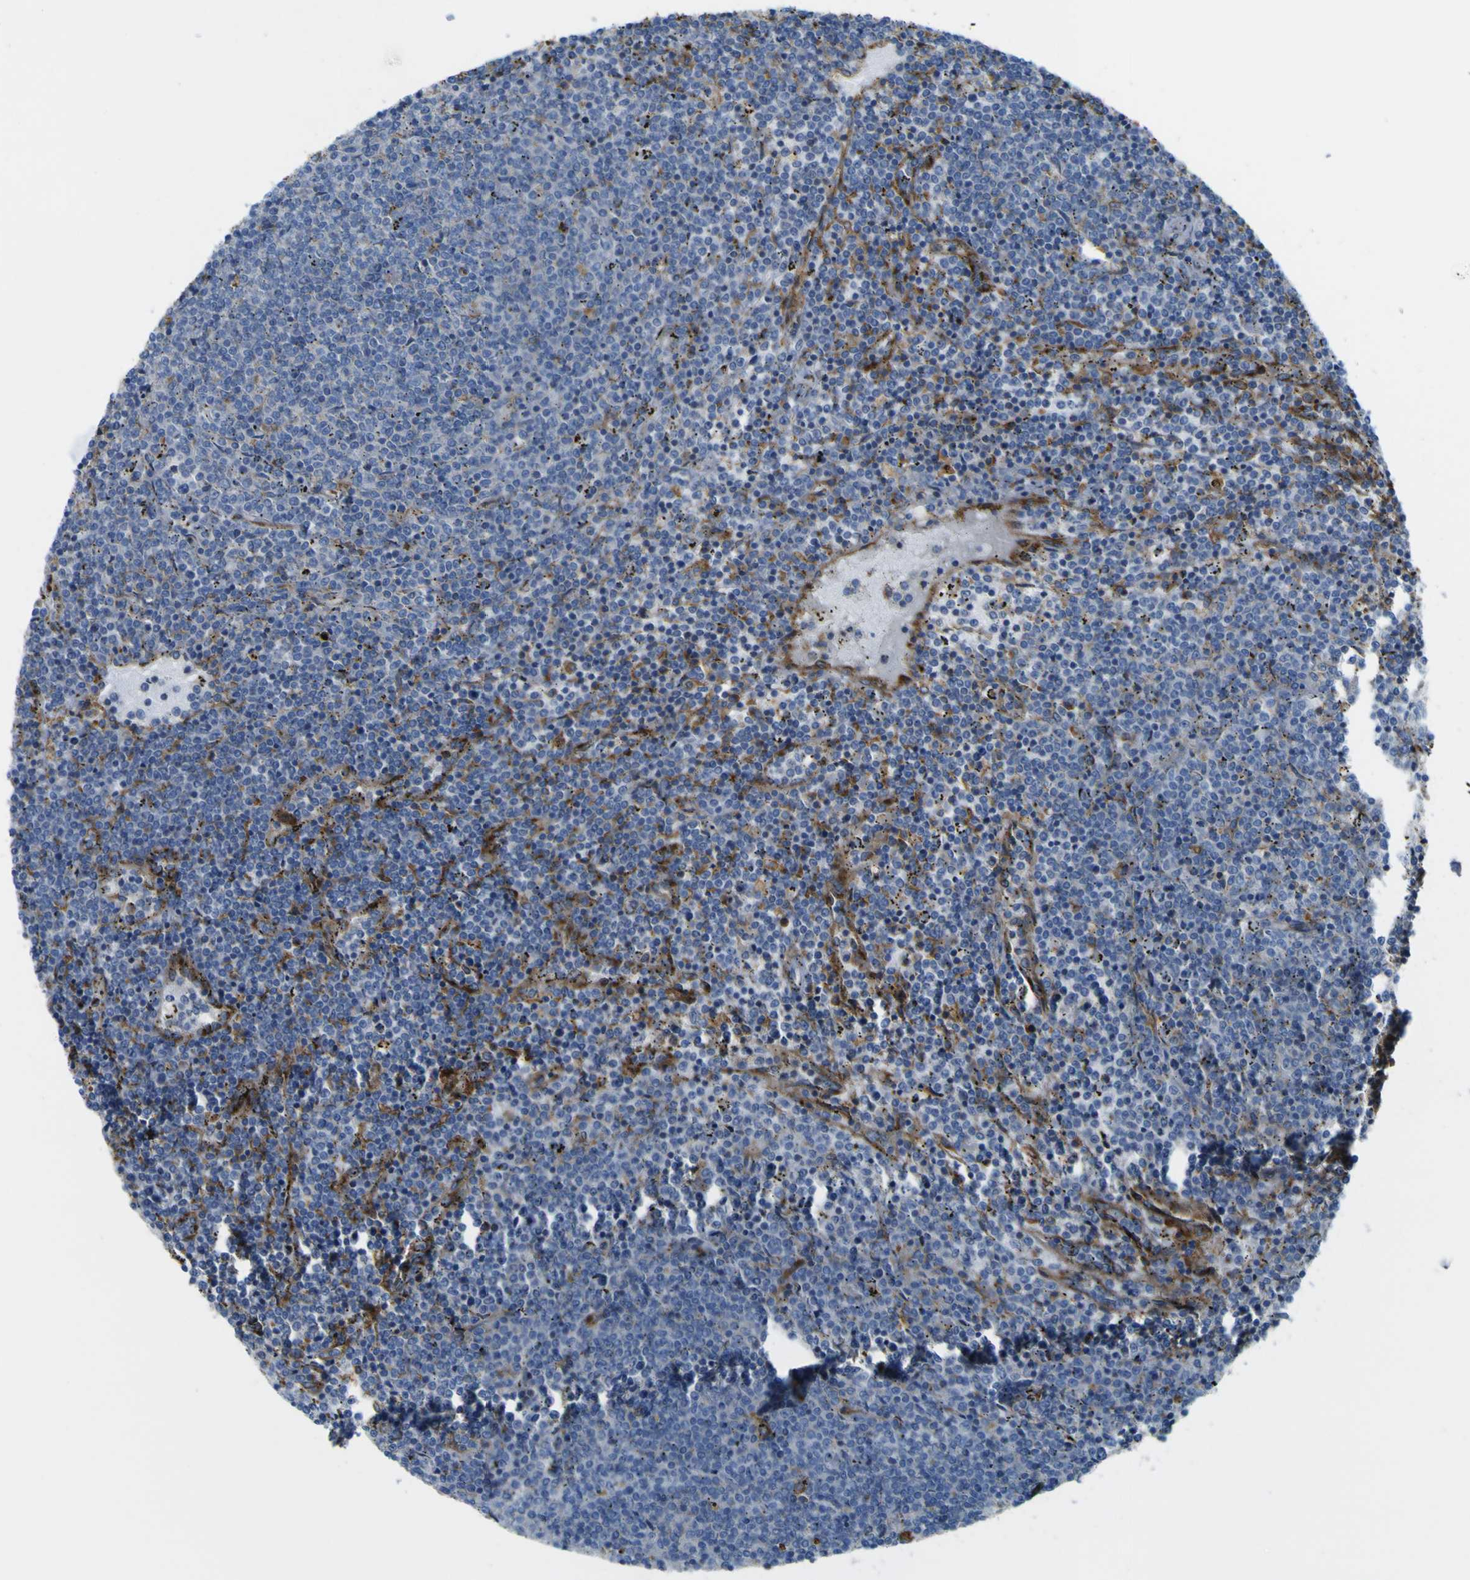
{"staining": {"intensity": "negative", "quantity": "none", "location": "none"}, "tissue": "lymphoma", "cell_type": "Tumor cells", "image_type": "cancer", "snomed": [{"axis": "morphology", "description": "Malignant lymphoma, non-Hodgkin's type, Low grade"}, {"axis": "topography", "description": "Spleen"}], "caption": "Immunohistochemical staining of human malignant lymphoma, non-Hodgkin's type (low-grade) displays no significant positivity in tumor cells. (IHC, brightfield microscopy, high magnification).", "gene": "IGF2R", "patient": {"sex": "female", "age": 50}}